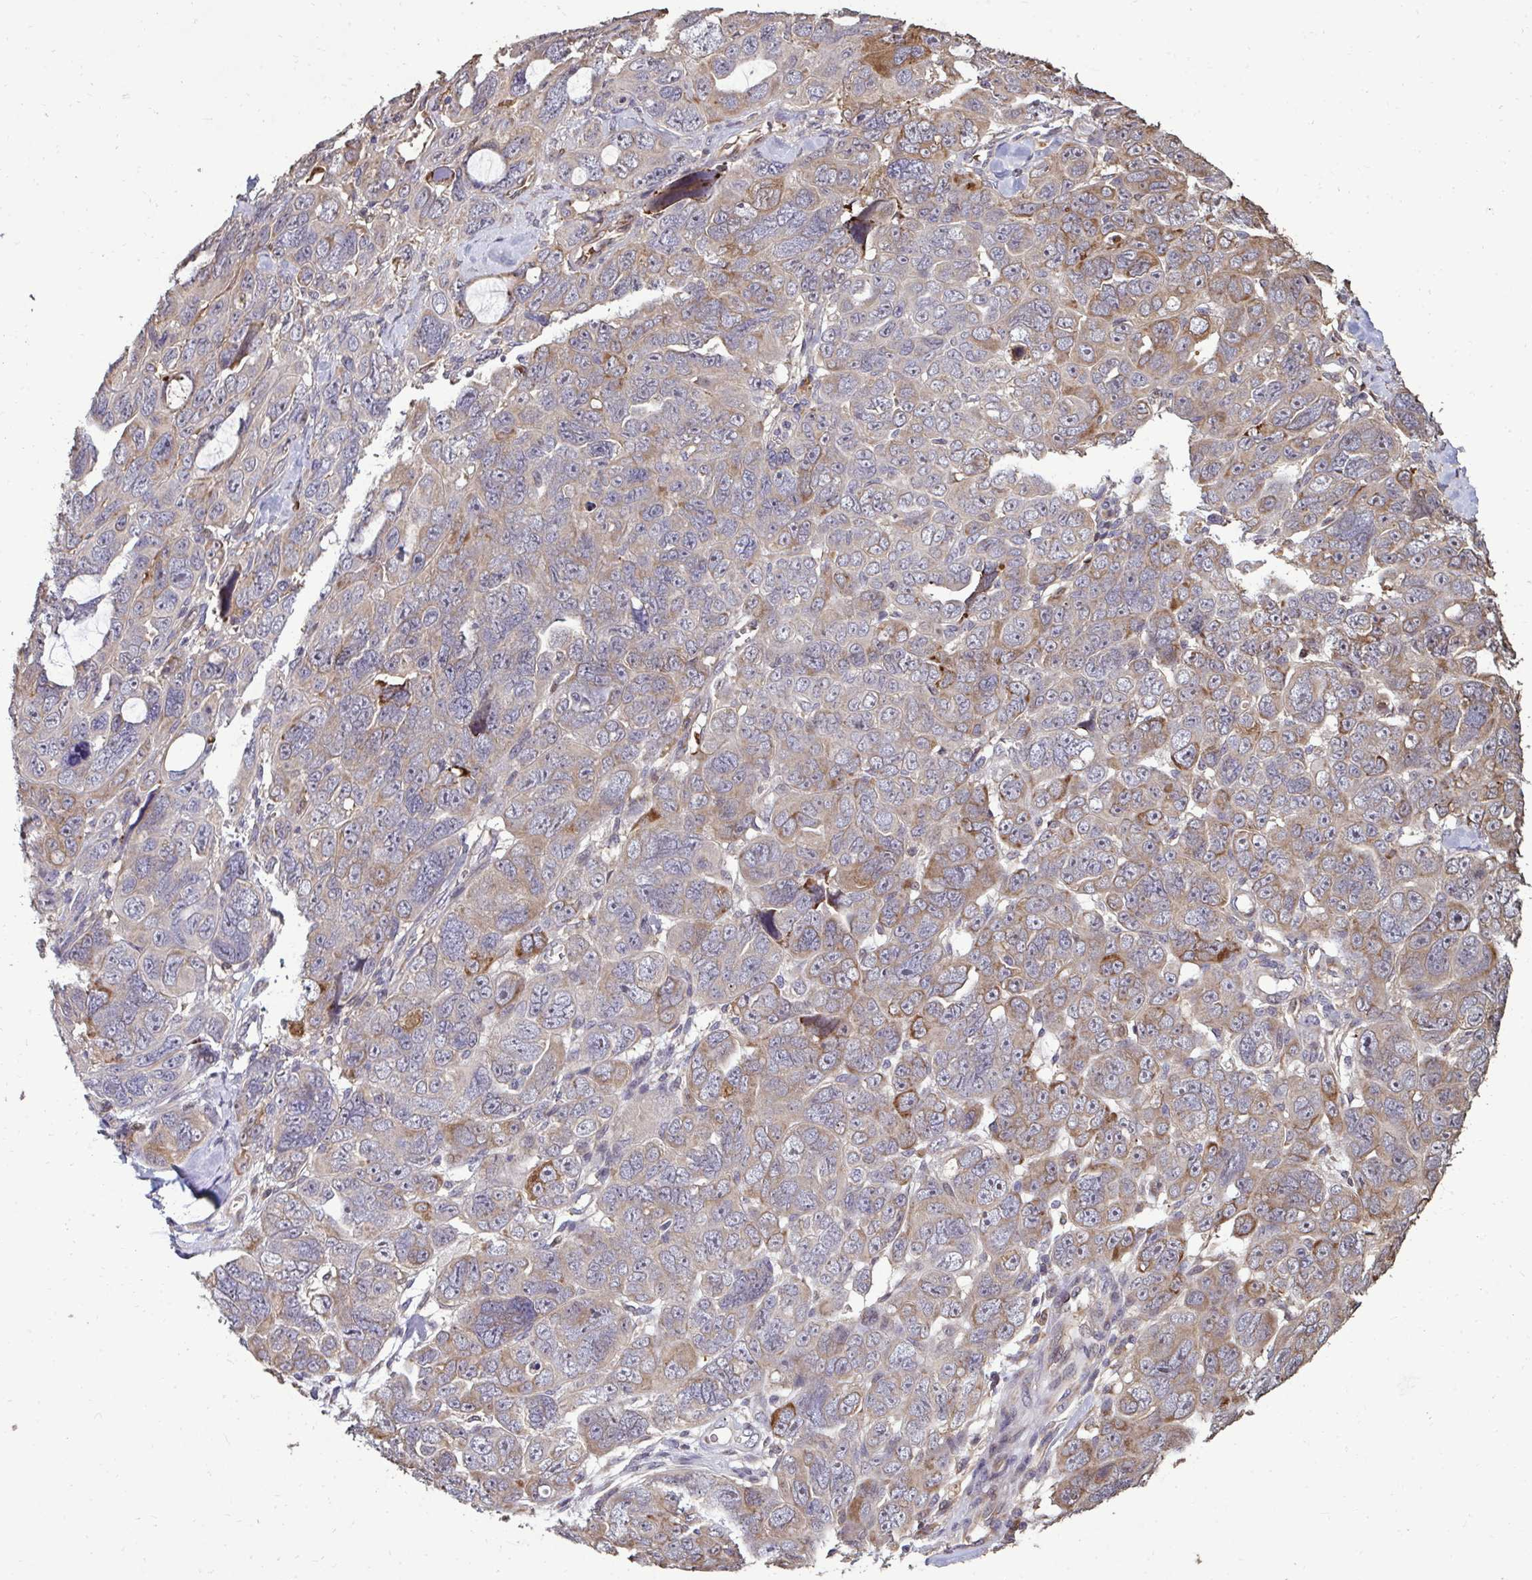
{"staining": {"intensity": "moderate", "quantity": "25%-75%", "location": "cytoplasmic/membranous"}, "tissue": "ovarian cancer", "cell_type": "Tumor cells", "image_type": "cancer", "snomed": [{"axis": "morphology", "description": "Cystadenocarcinoma, serous, NOS"}, {"axis": "topography", "description": "Ovary"}], "caption": "Ovarian serous cystadenocarcinoma stained with DAB IHC exhibits medium levels of moderate cytoplasmic/membranous staining in approximately 25%-75% of tumor cells.", "gene": "FIBCD1", "patient": {"sex": "female", "age": 63}}